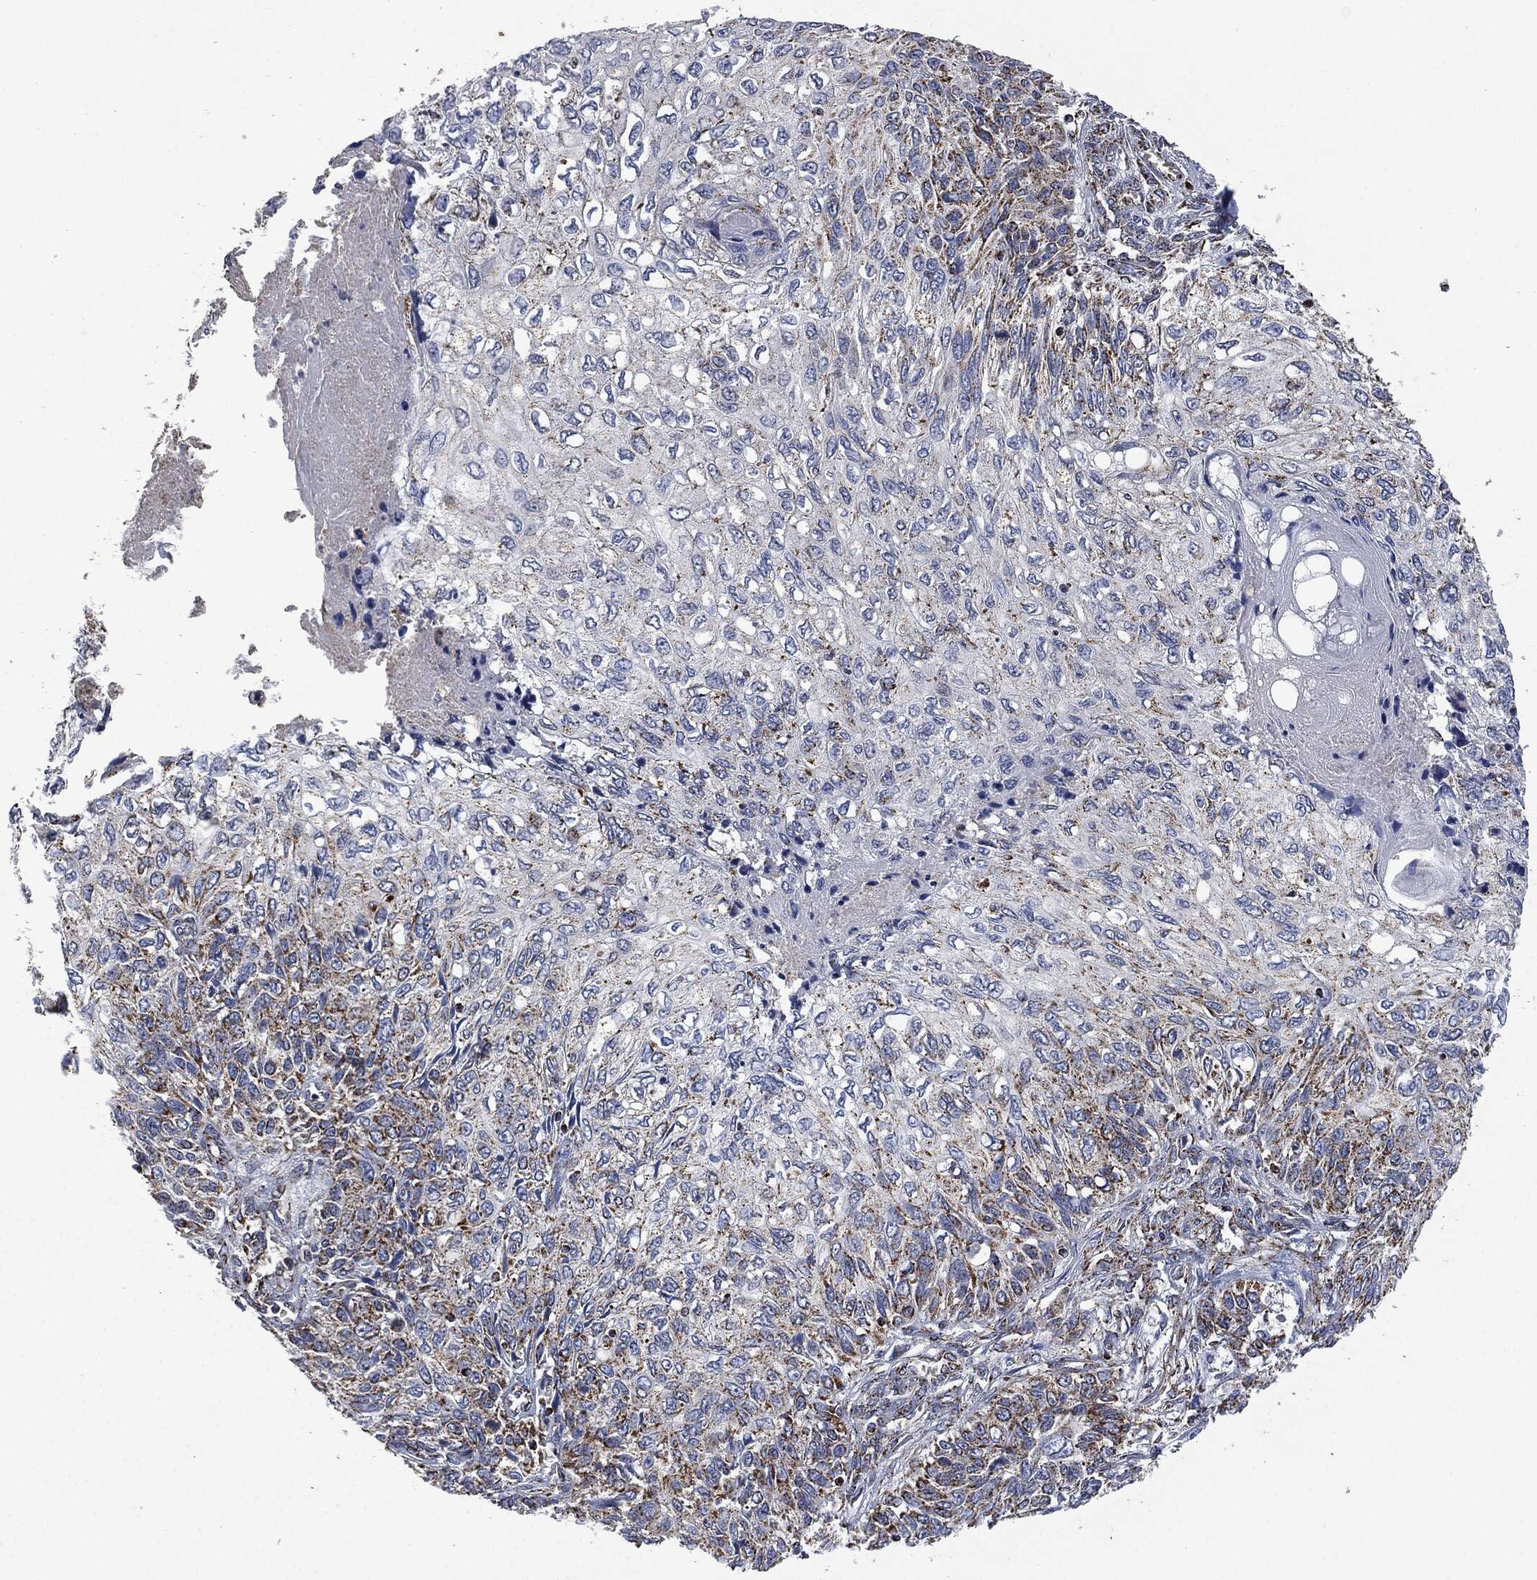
{"staining": {"intensity": "moderate", "quantity": "25%-75%", "location": "cytoplasmic/membranous"}, "tissue": "skin cancer", "cell_type": "Tumor cells", "image_type": "cancer", "snomed": [{"axis": "morphology", "description": "Squamous cell carcinoma, NOS"}, {"axis": "topography", "description": "Skin"}], "caption": "DAB (3,3'-diaminobenzidine) immunohistochemical staining of squamous cell carcinoma (skin) demonstrates moderate cytoplasmic/membranous protein expression in approximately 25%-75% of tumor cells.", "gene": "RYK", "patient": {"sex": "male", "age": 92}}